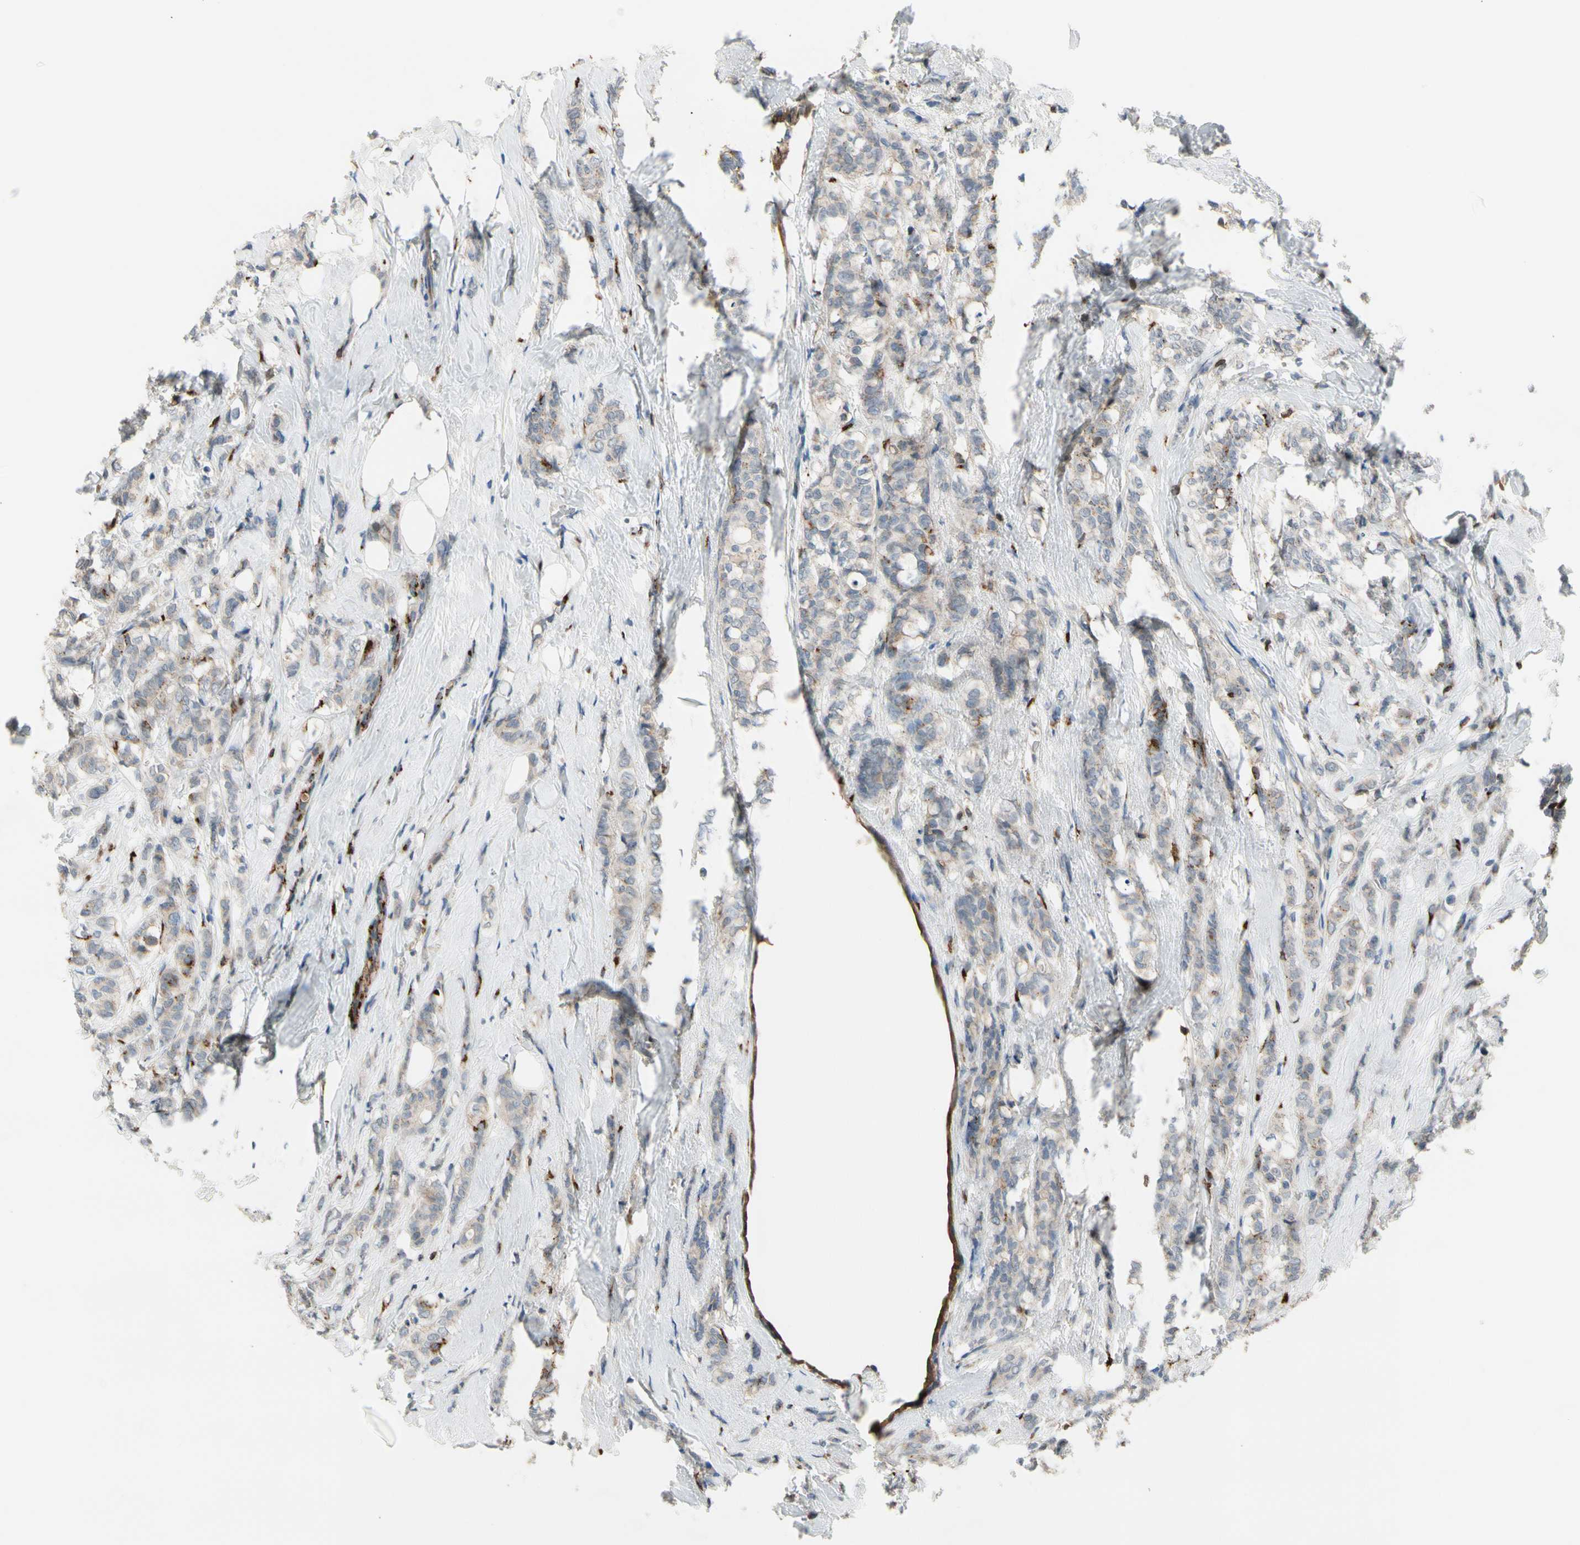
{"staining": {"intensity": "moderate", "quantity": "<25%", "location": "cytoplasmic/membranous"}, "tissue": "breast cancer", "cell_type": "Tumor cells", "image_type": "cancer", "snomed": [{"axis": "morphology", "description": "Lobular carcinoma"}, {"axis": "topography", "description": "Breast"}], "caption": "High-power microscopy captured an immunohistochemistry histopathology image of lobular carcinoma (breast), revealing moderate cytoplasmic/membranous staining in approximately <25% of tumor cells.", "gene": "GALNT5", "patient": {"sex": "female", "age": 60}}